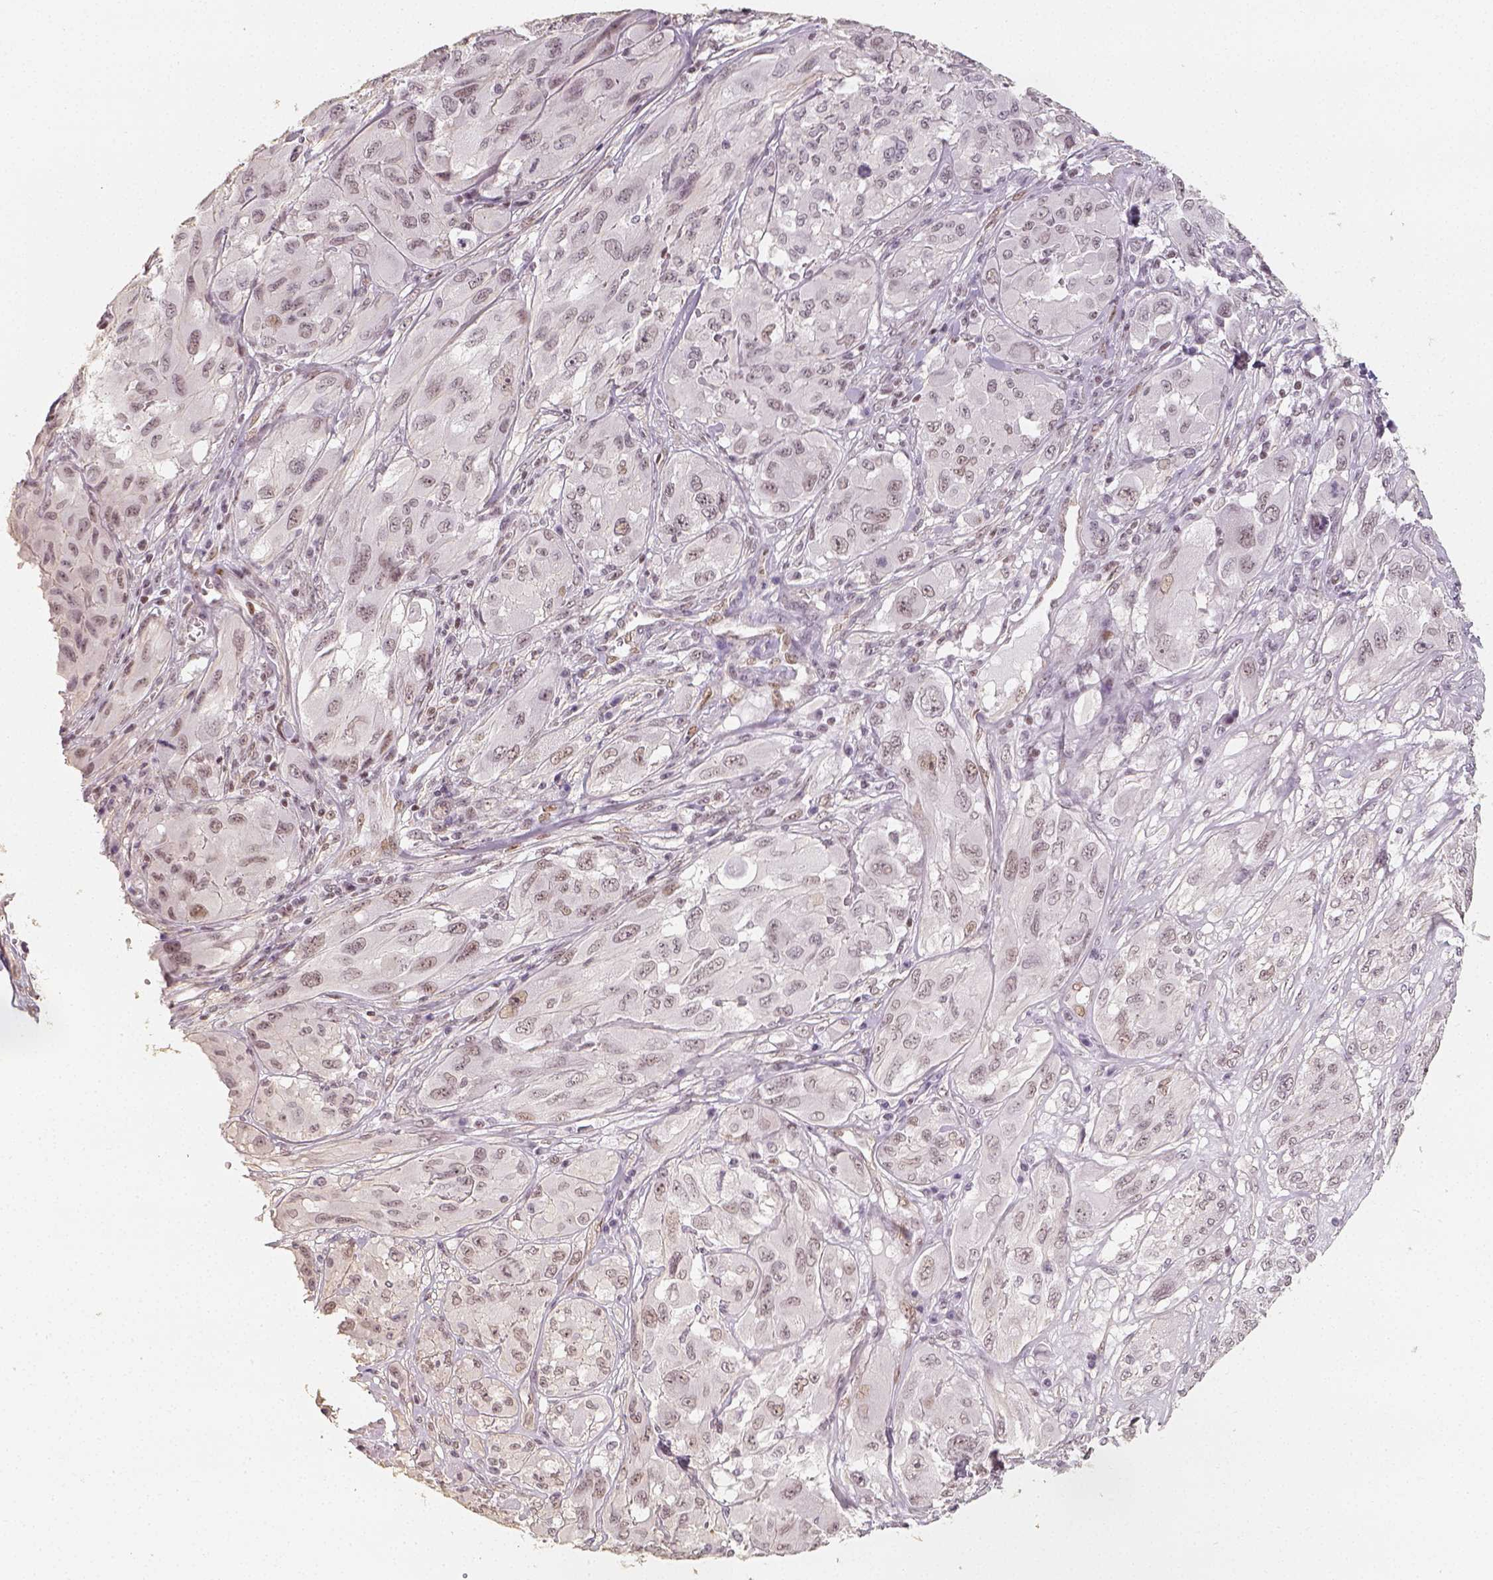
{"staining": {"intensity": "weak", "quantity": ">75%", "location": "nuclear"}, "tissue": "melanoma", "cell_type": "Tumor cells", "image_type": "cancer", "snomed": [{"axis": "morphology", "description": "Malignant melanoma, NOS"}, {"axis": "topography", "description": "Skin"}], "caption": "This image demonstrates malignant melanoma stained with IHC to label a protein in brown. The nuclear of tumor cells show weak positivity for the protein. Nuclei are counter-stained blue.", "gene": "HDAC1", "patient": {"sex": "female", "age": 91}}